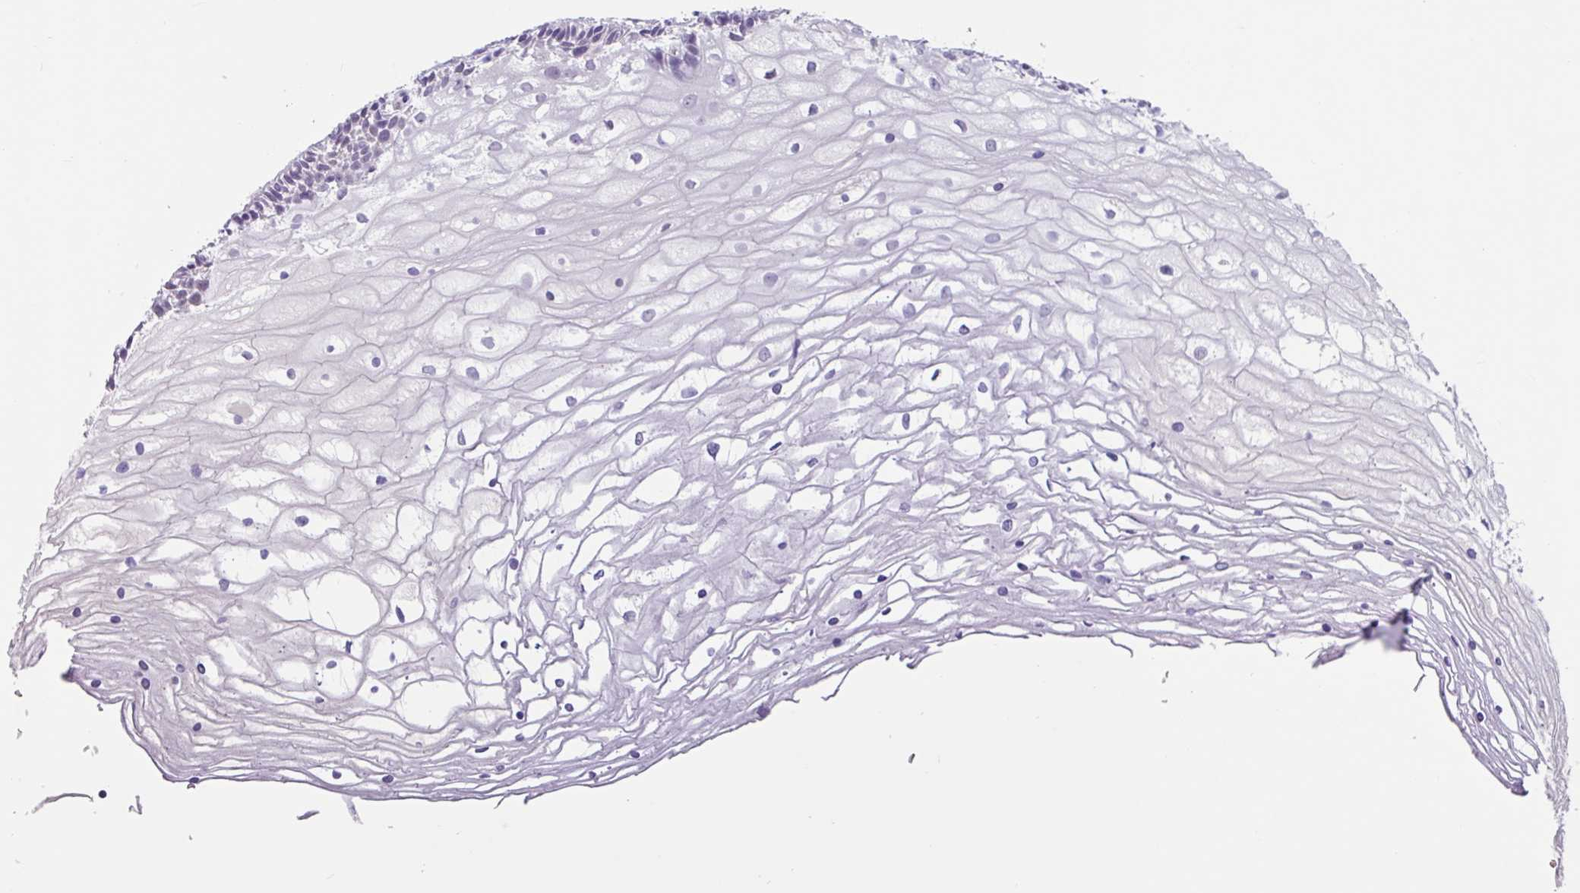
{"staining": {"intensity": "negative", "quantity": "none", "location": "none"}, "tissue": "cervix", "cell_type": "Glandular cells", "image_type": "normal", "snomed": [{"axis": "morphology", "description": "Normal tissue, NOS"}, {"axis": "topography", "description": "Cervix"}], "caption": "Immunohistochemistry photomicrograph of normal human cervix stained for a protein (brown), which exhibits no positivity in glandular cells.", "gene": "OTX1", "patient": {"sex": "female", "age": 36}}